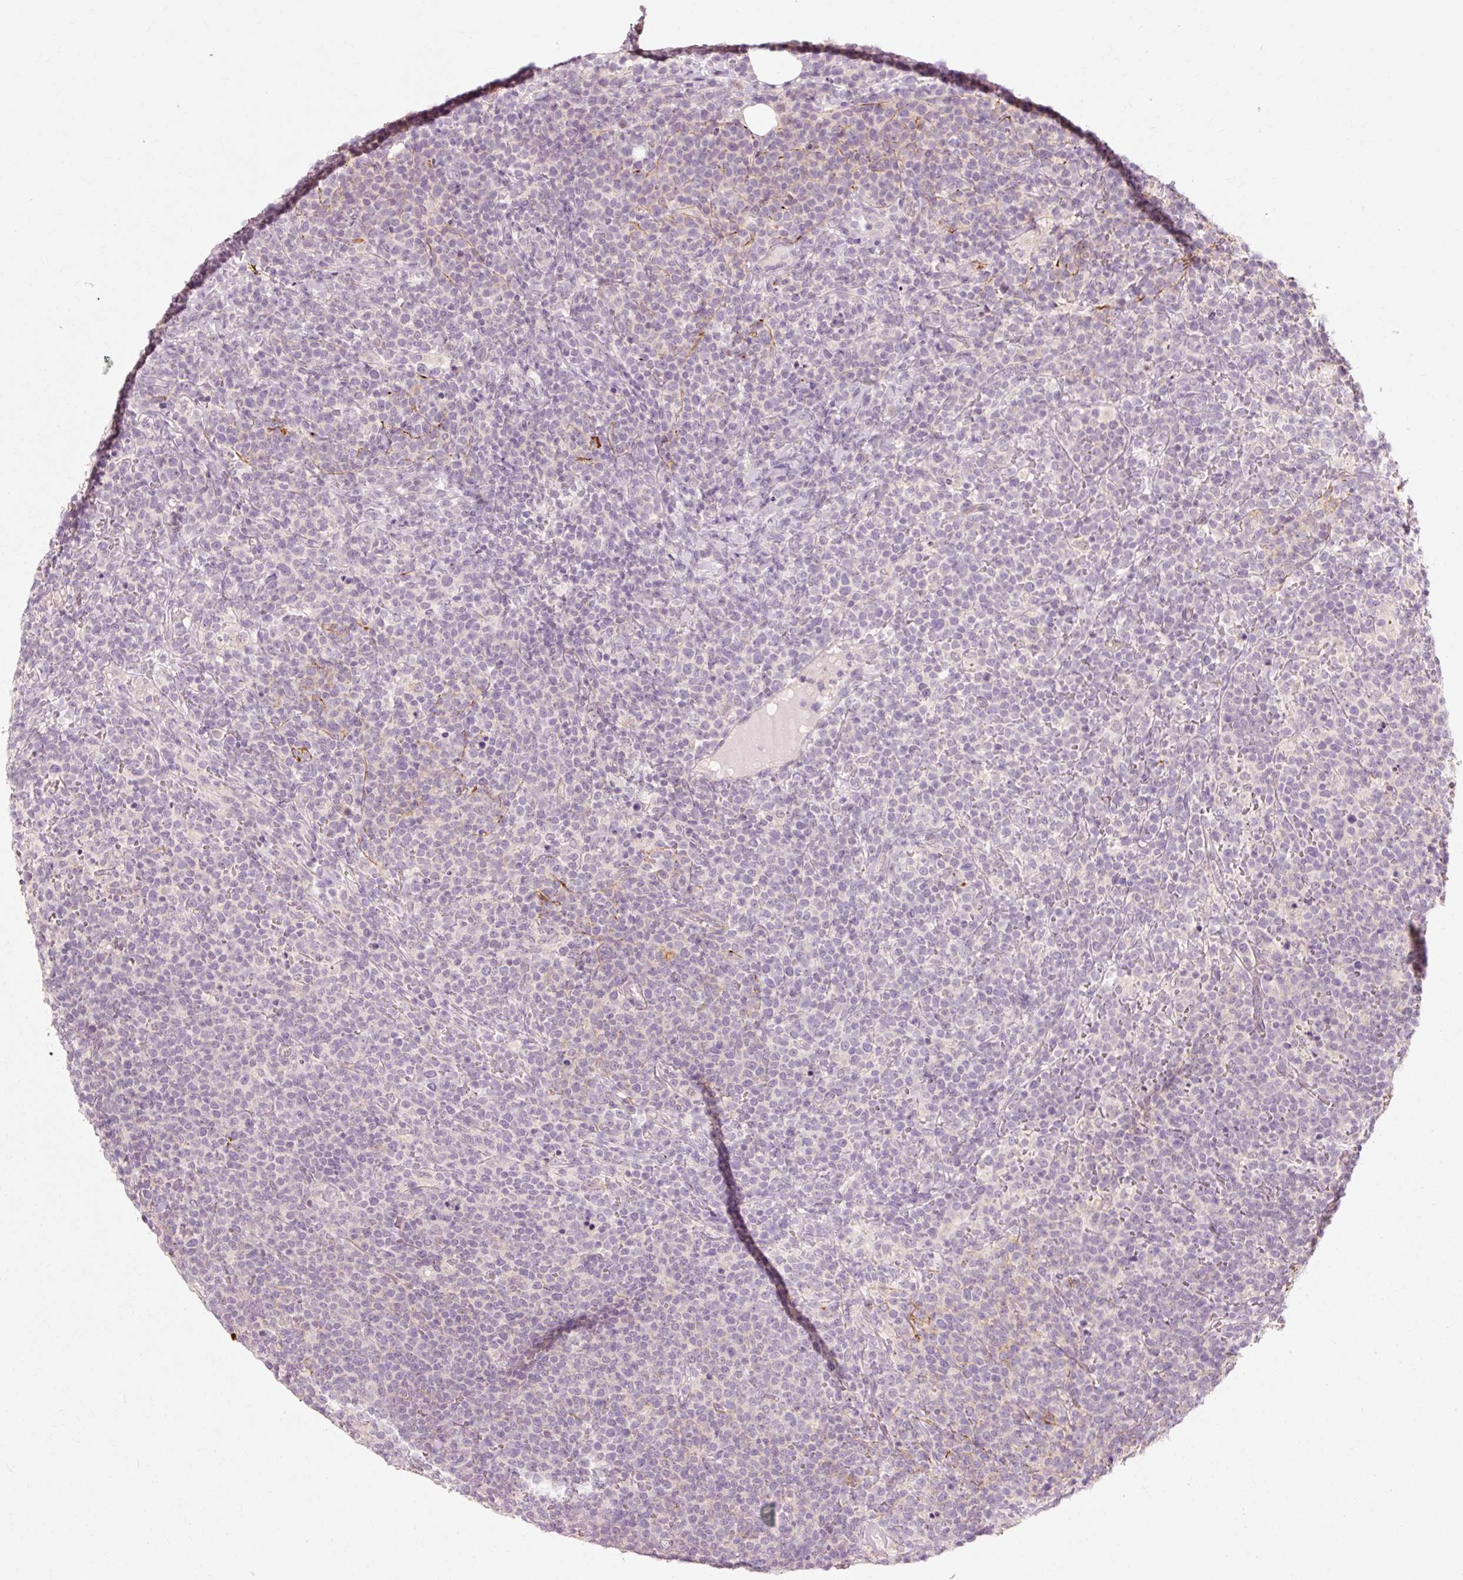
{"staining": {"intensity": "negative", "quantity": "none", "location": "none"}, "tissue": "lymphoma", "cell_type": "Tumor cells", "image_type": "cancer", "snomed": [{"axis": "morphology", "description": "Malignant lymphoma, non-Hodgkin's type, High grade"}, {"axis": "topography", "description": "Lymph node"}], "caption": "Micrograph shows no significant protein staining in tumor cells of high-grade malignant lymphoma, non-Hodgkin's type.", "gene": "TRIM73", "patient": {"sex": "male", "age": 61}}